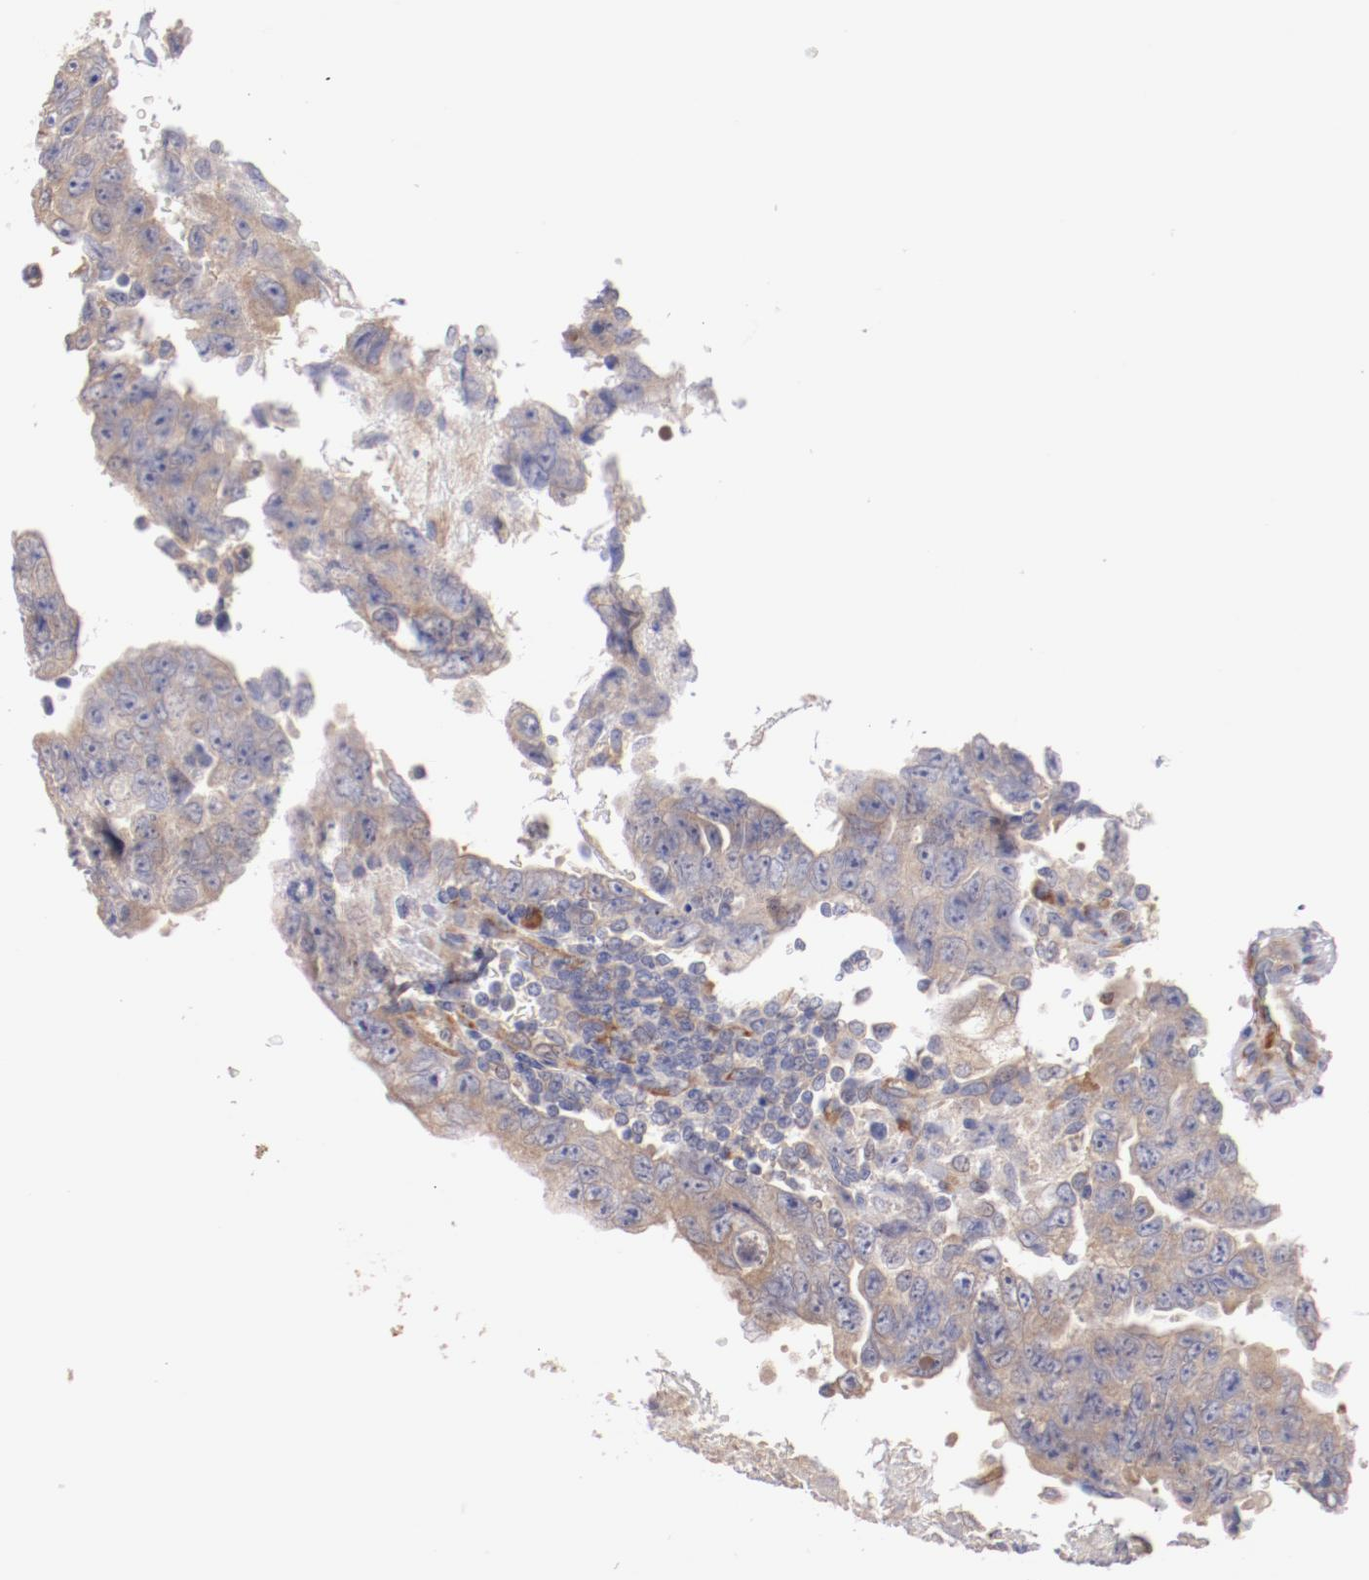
{"staining": {"intensity": "moderate", "quantity": "25%-75%", "location": "cytoplasmic/membranous"}, "tissue": "testis cancer", "cell_type": "Tumor cells", "image_type": "cancer", "snomed": [{"axis": "morphology", "description": "Carcinoma, Embryonal, NOS"}, {"axis": "topography", "description": "Testis"}], "caption": "Approximately 25%-75% of tumor cells in testis embryonal carcinoma reveal moderate cytoplasmic/membranous protein expression as visualized by brown immunohistochemical staining.", "gene": "ENTPD5", "patient": {"sex": "male", "age": 28}}